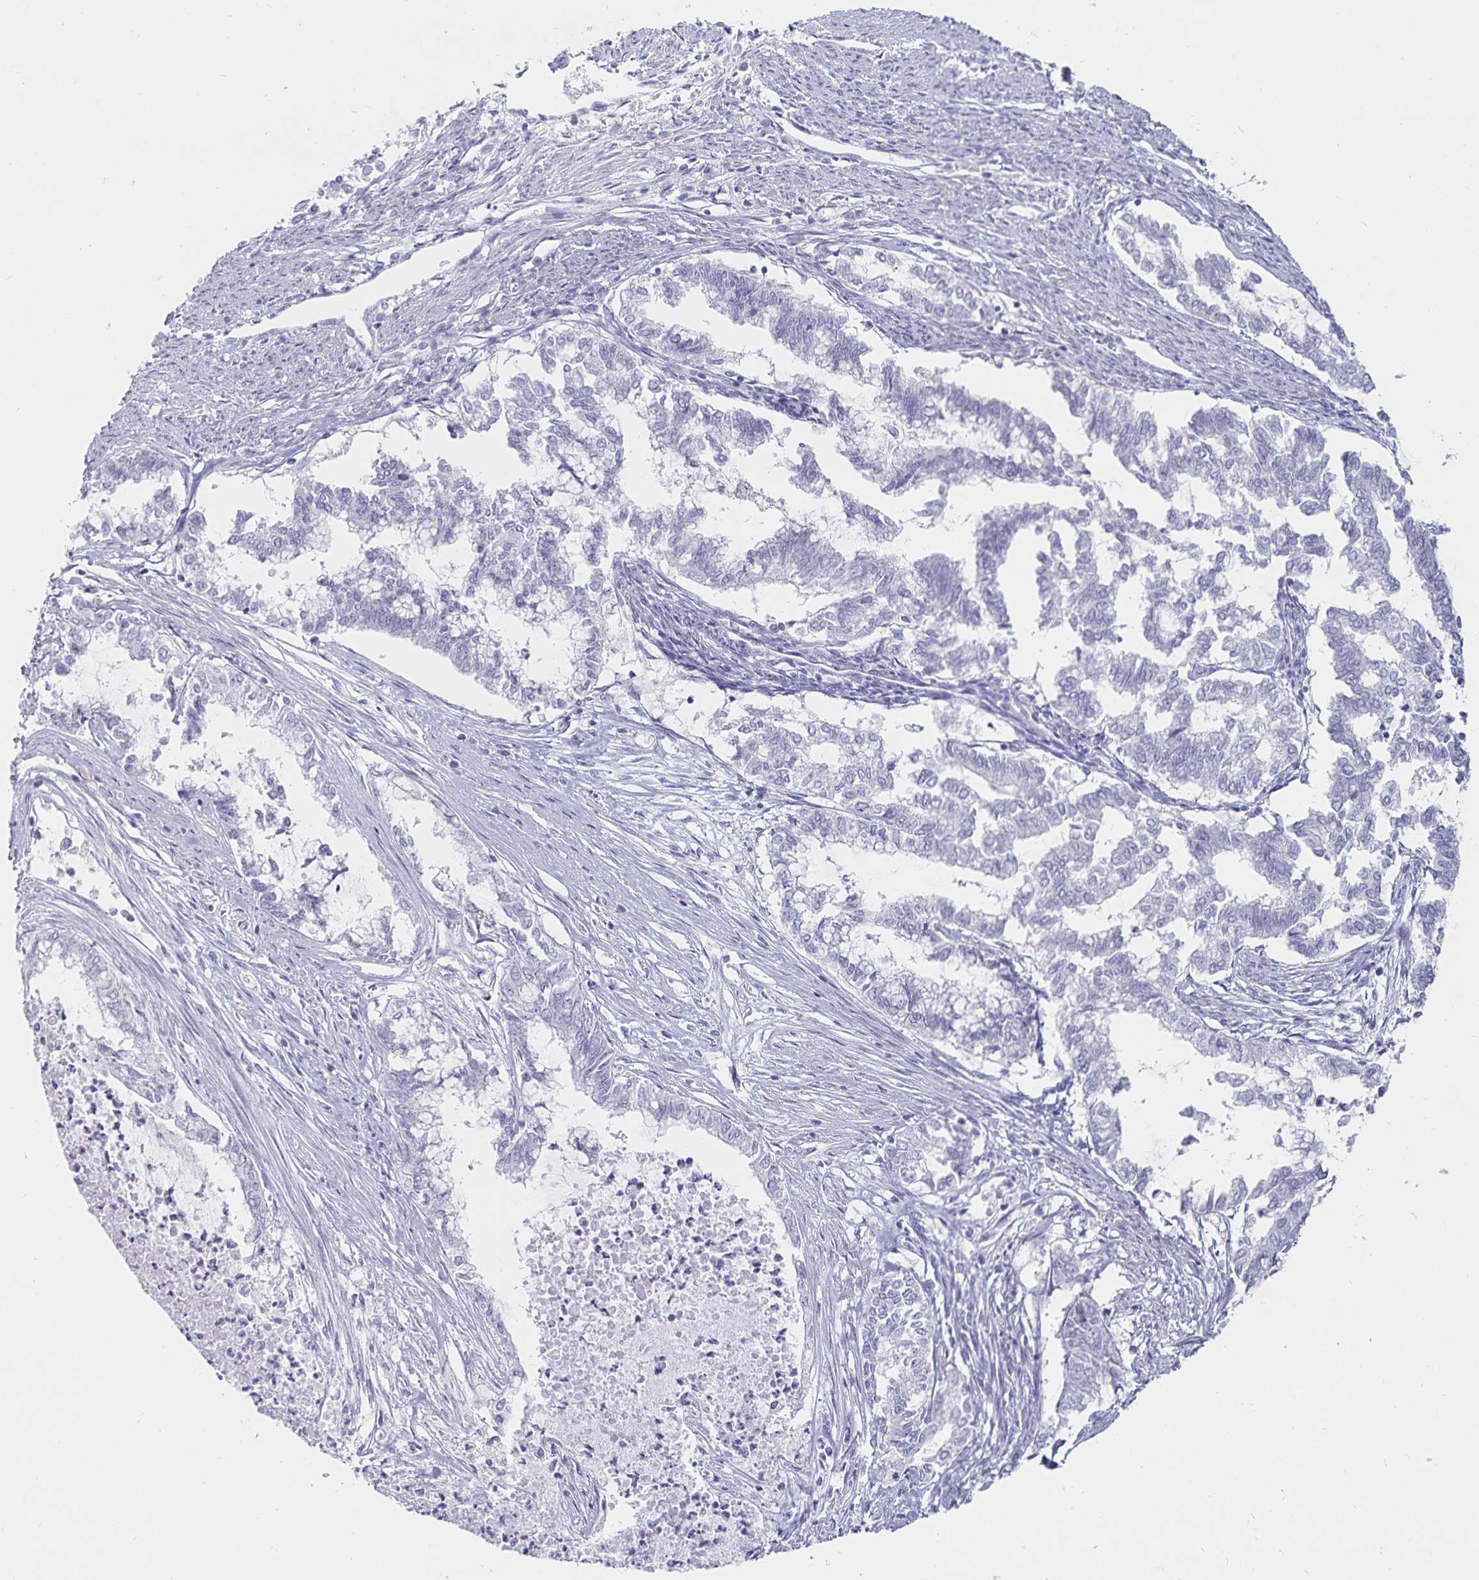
{"staining": {"intensity": "negative", "quantity": "none", "location": "none"}, "tissue": "endometrial cancer", "cell_type": "Tumor cells", "image_type": "cancer", "snomed": [{"axis": "morphology", "description": "Adenocarcinoma, NOS"}, {"axis": "topography", "description": "Endometrium"}], "caption": "The micrograph shows no staining of tumor cells in endometrial adenocarcinoma. (DAB immunohistochemistry with hematoxylin counter stain).", "gene": "SFTPA1", "patient": {"sex": "female", "age": 79}}